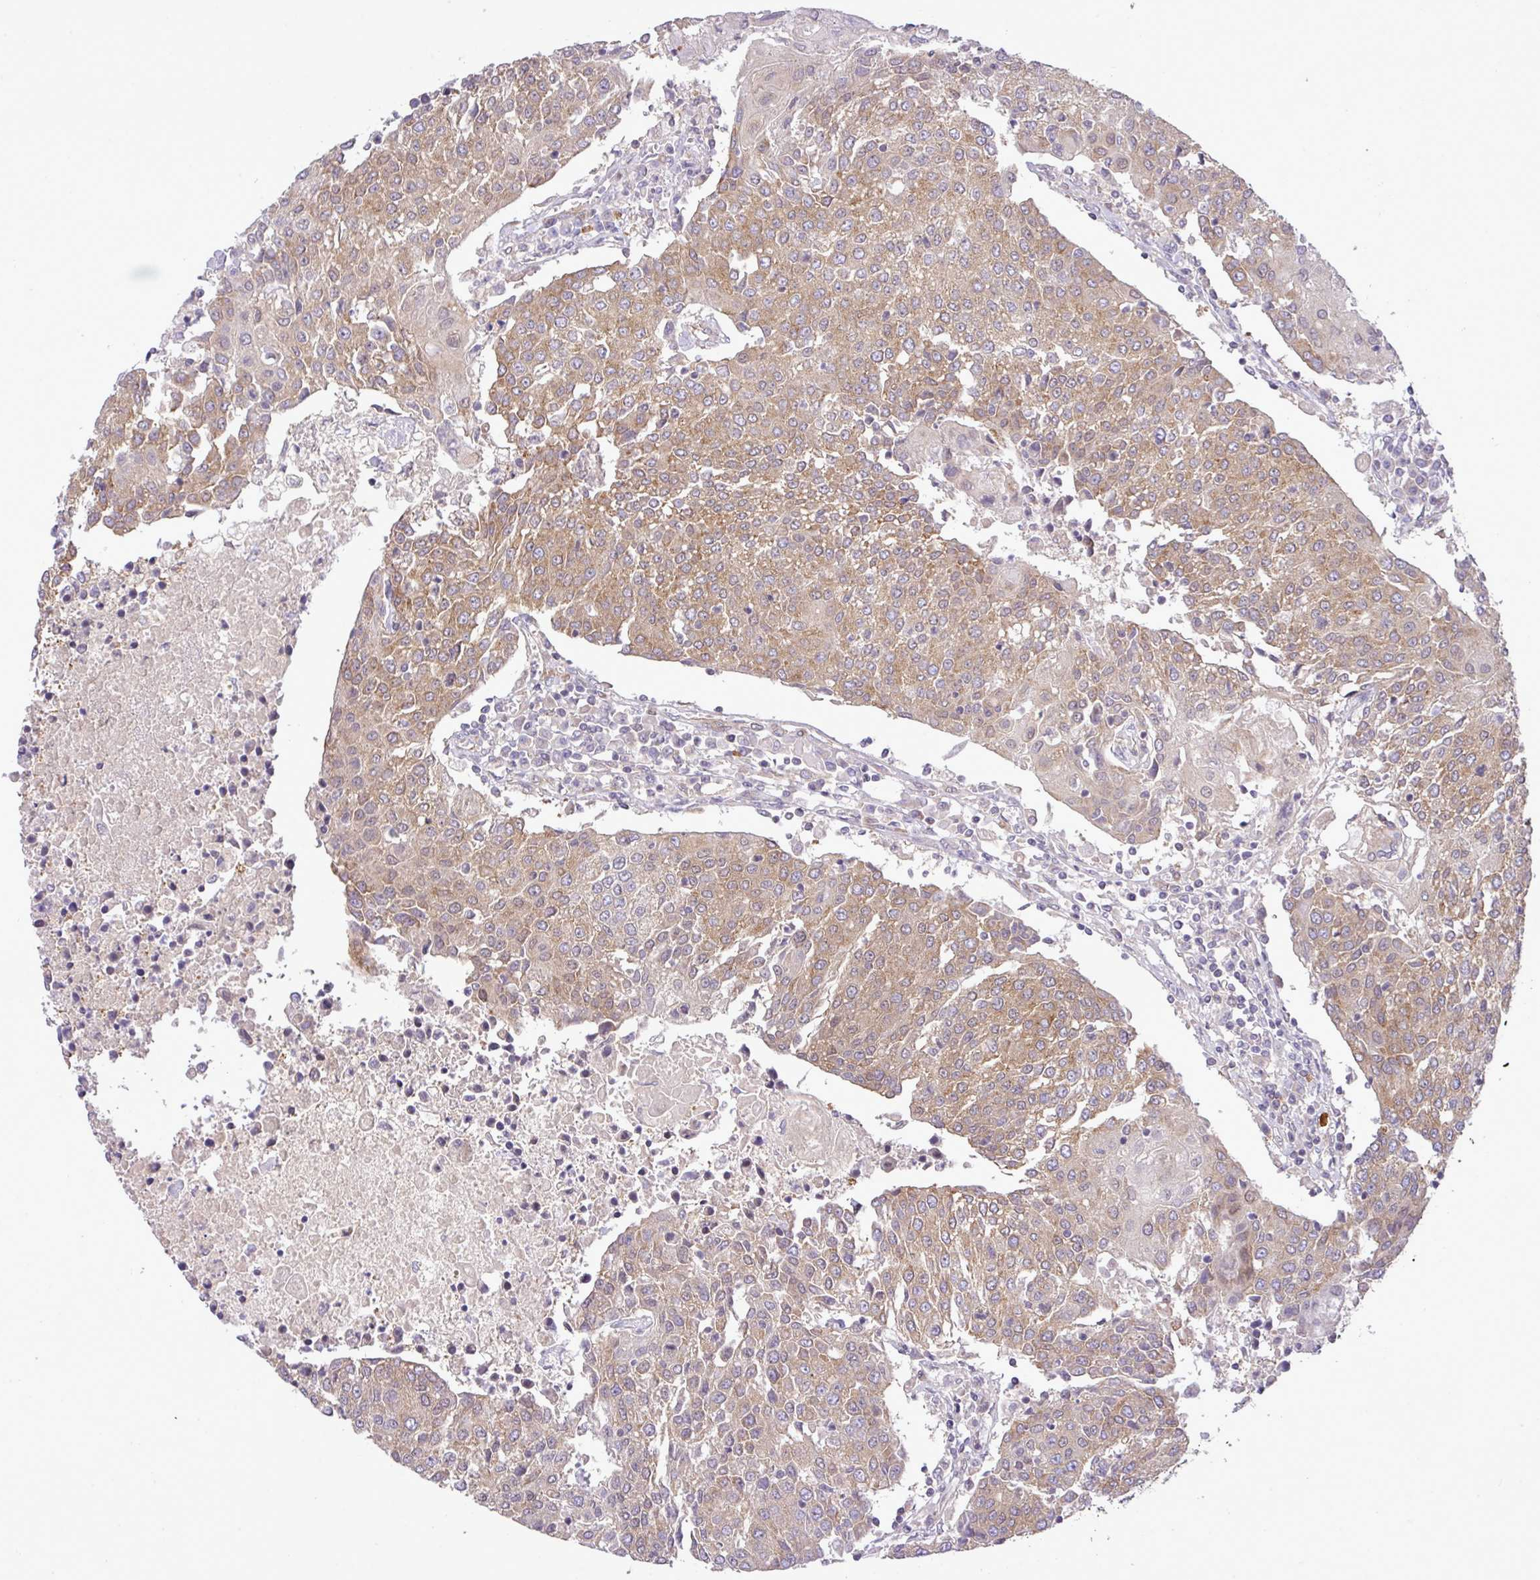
{"staining": {"intensity": "moderate", "quantity": ">75%", "location": "cytoplasmic/membranous"}, "tissue": "urothelial cancer", "cell_type": "Tumor cells", "image_type": "cancer", "snomed": [{"axis": "morphology", "description": "Urothelial carcinoma, High grade"}, {"axis": "topography", "description": "Urinary bladder"}], "caption": "This histopathology image demonstrates IHC staining of human urothelial cancer, with medium moderate cytoplasmic/membranous expression in about >75% of tumor cells.", "gene": "FAM222B", "patient": {"sex": "female", "age": 85}}